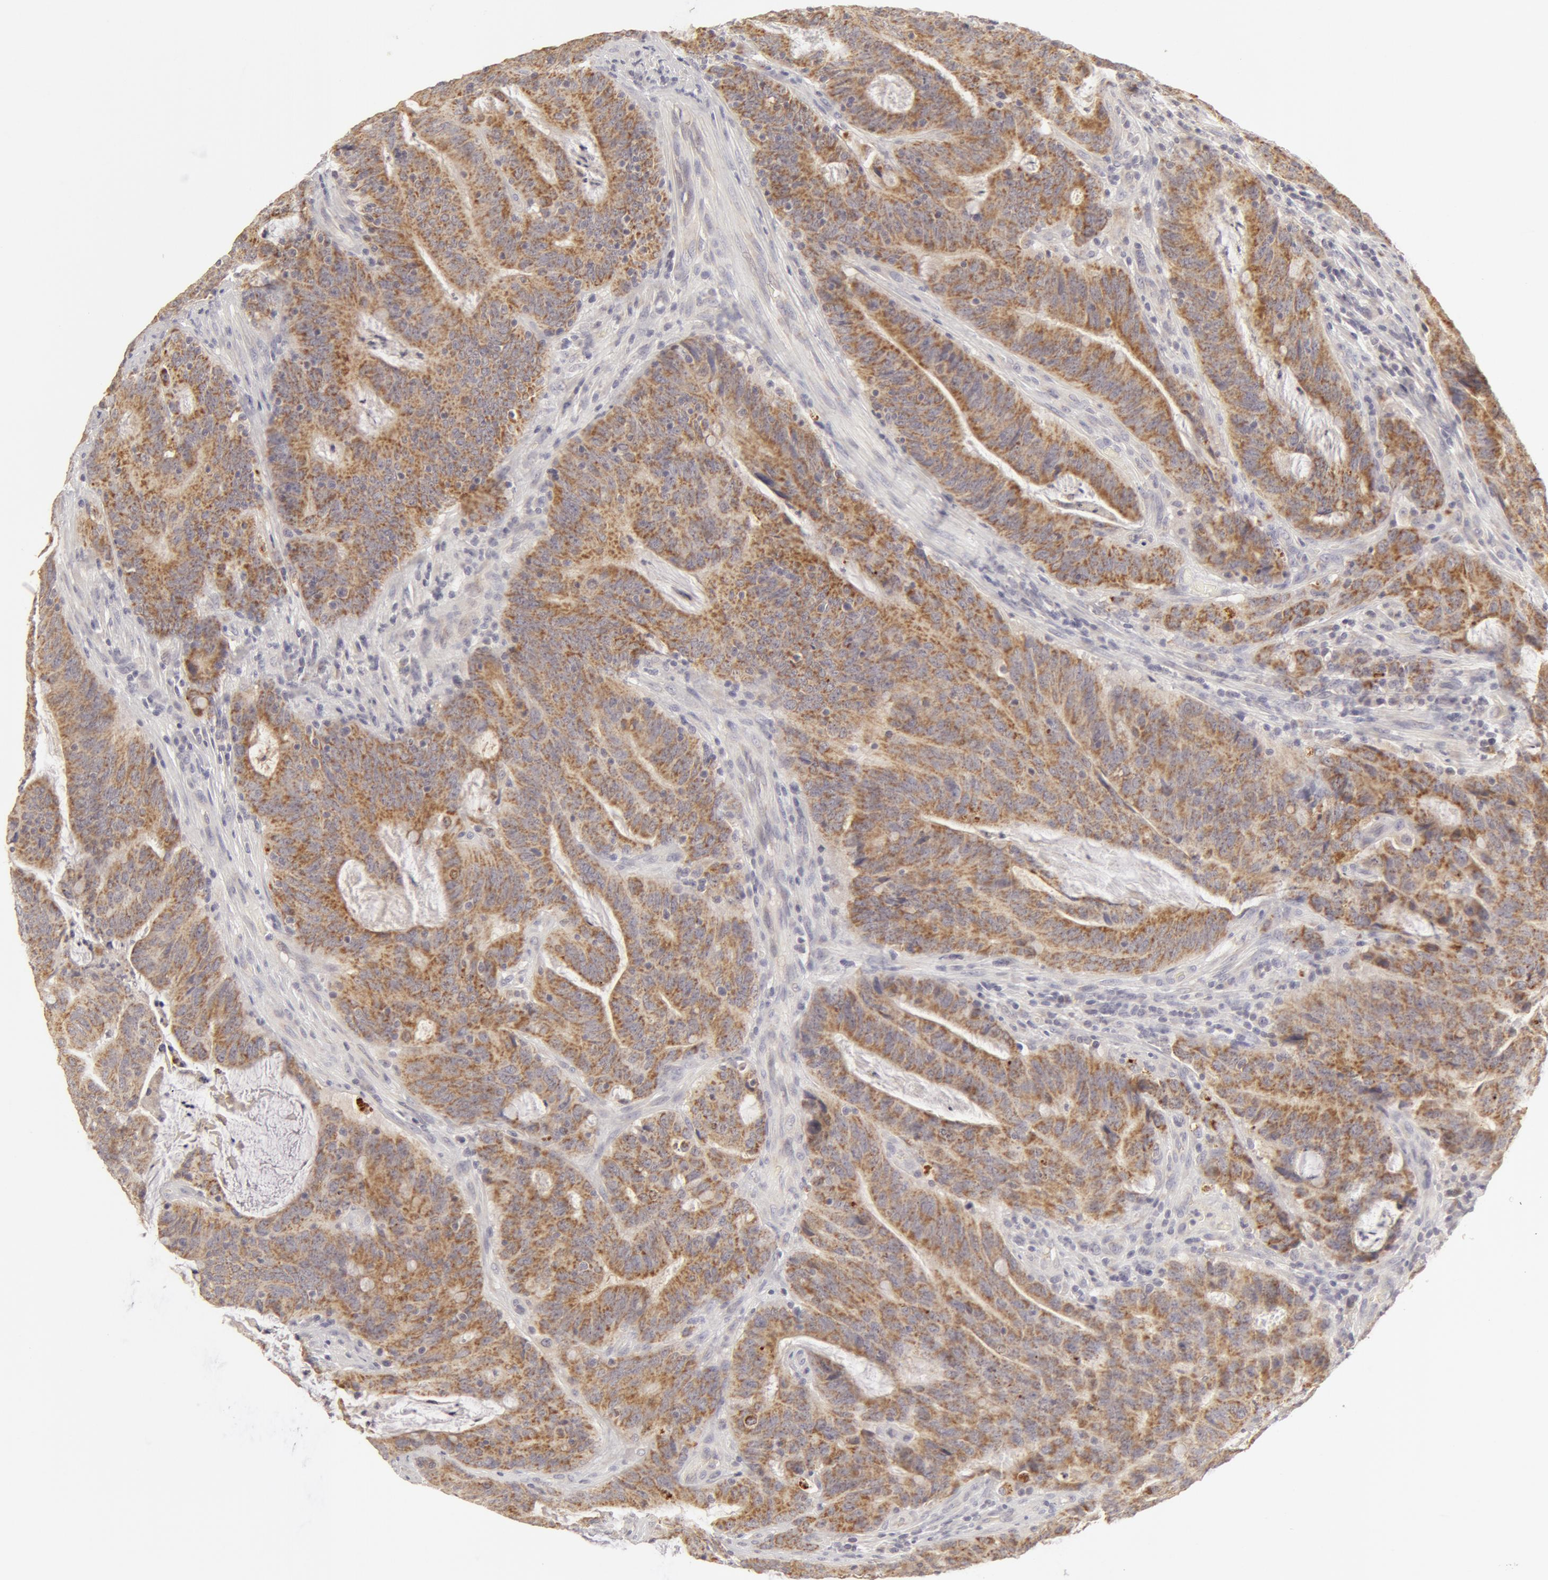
{"staining": {"intensity": "weak", "quantity": "25%-75%", "location": "cytoplasmic/membranous"}, "tissue": "colorectal cancer", "cell_type": "Tumor cells", "image_type": "cancer", "snomed": [{"axis": "morphology", "description": "Adenocarcinoma, NOS"}, {"axis": "topography", "description": "Colon"}], "caption": "Approximately 25%-75% of tumor cells in human adenocarcinoma (colorectal) display weak cytoplasmic/membranous protein expression as visualized by brown immunohistochemical staining.", "gene": "ADPRH", "patient": {"sex": "male", "age": 54}}